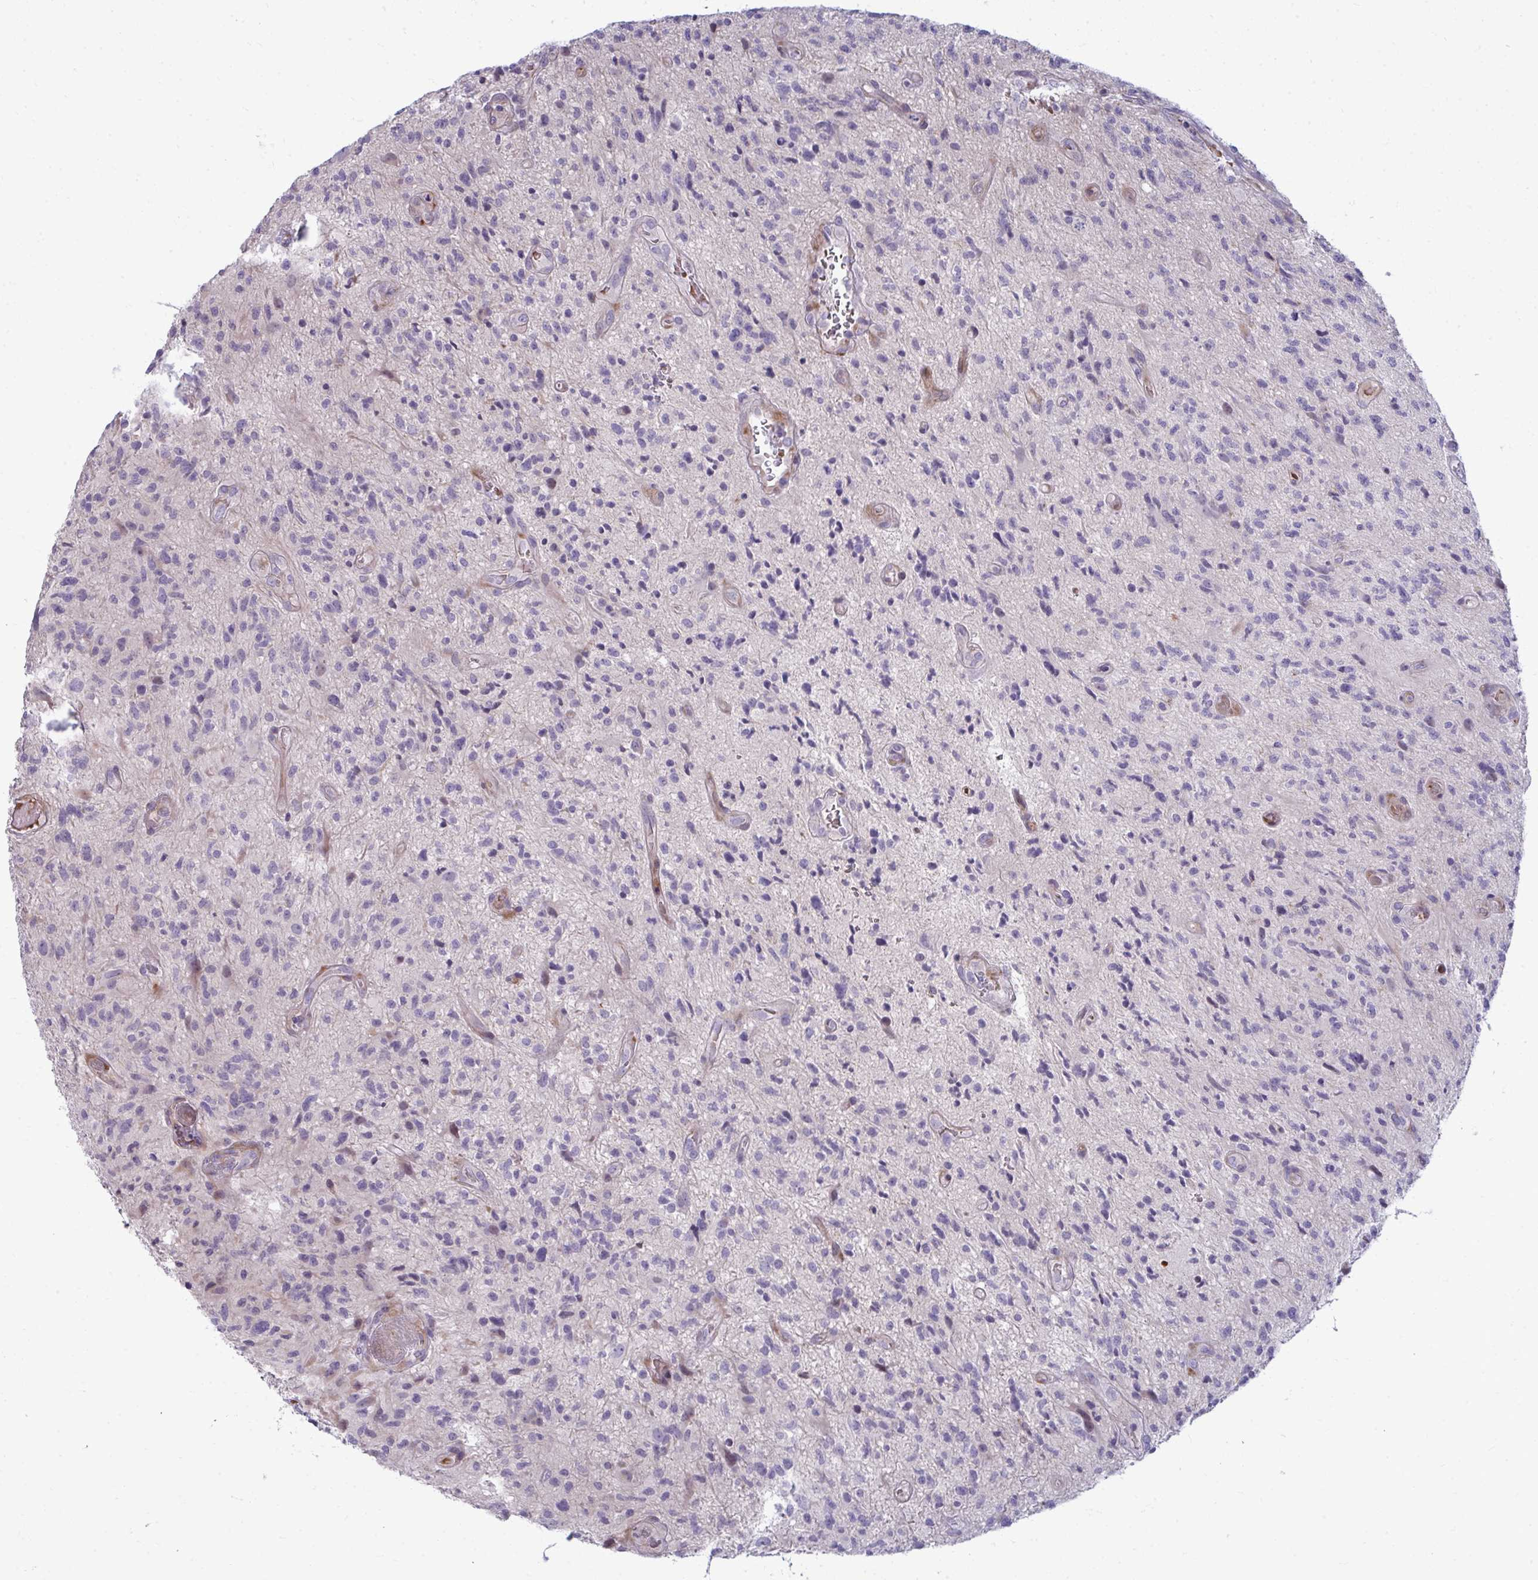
{"staining": {"intensity": "negative", "quantity": "none", "location": "none"}, "tissue": "glioma", "cell_type": "Tumor cells", "image_type": "cancer", "snomed": [{"axis": "morphology", "description": "Glioma, malignant, High grade"}, {"axis": "topography", "description": "Brain"}], "caption": "DAB (3,3'-diaminobenzidine) immunohistochemical staining of glioma exhibits no significant expression in tumor cells.", "gene": "SLC14A1", "patient": {"sex": "male", "age": 67}}